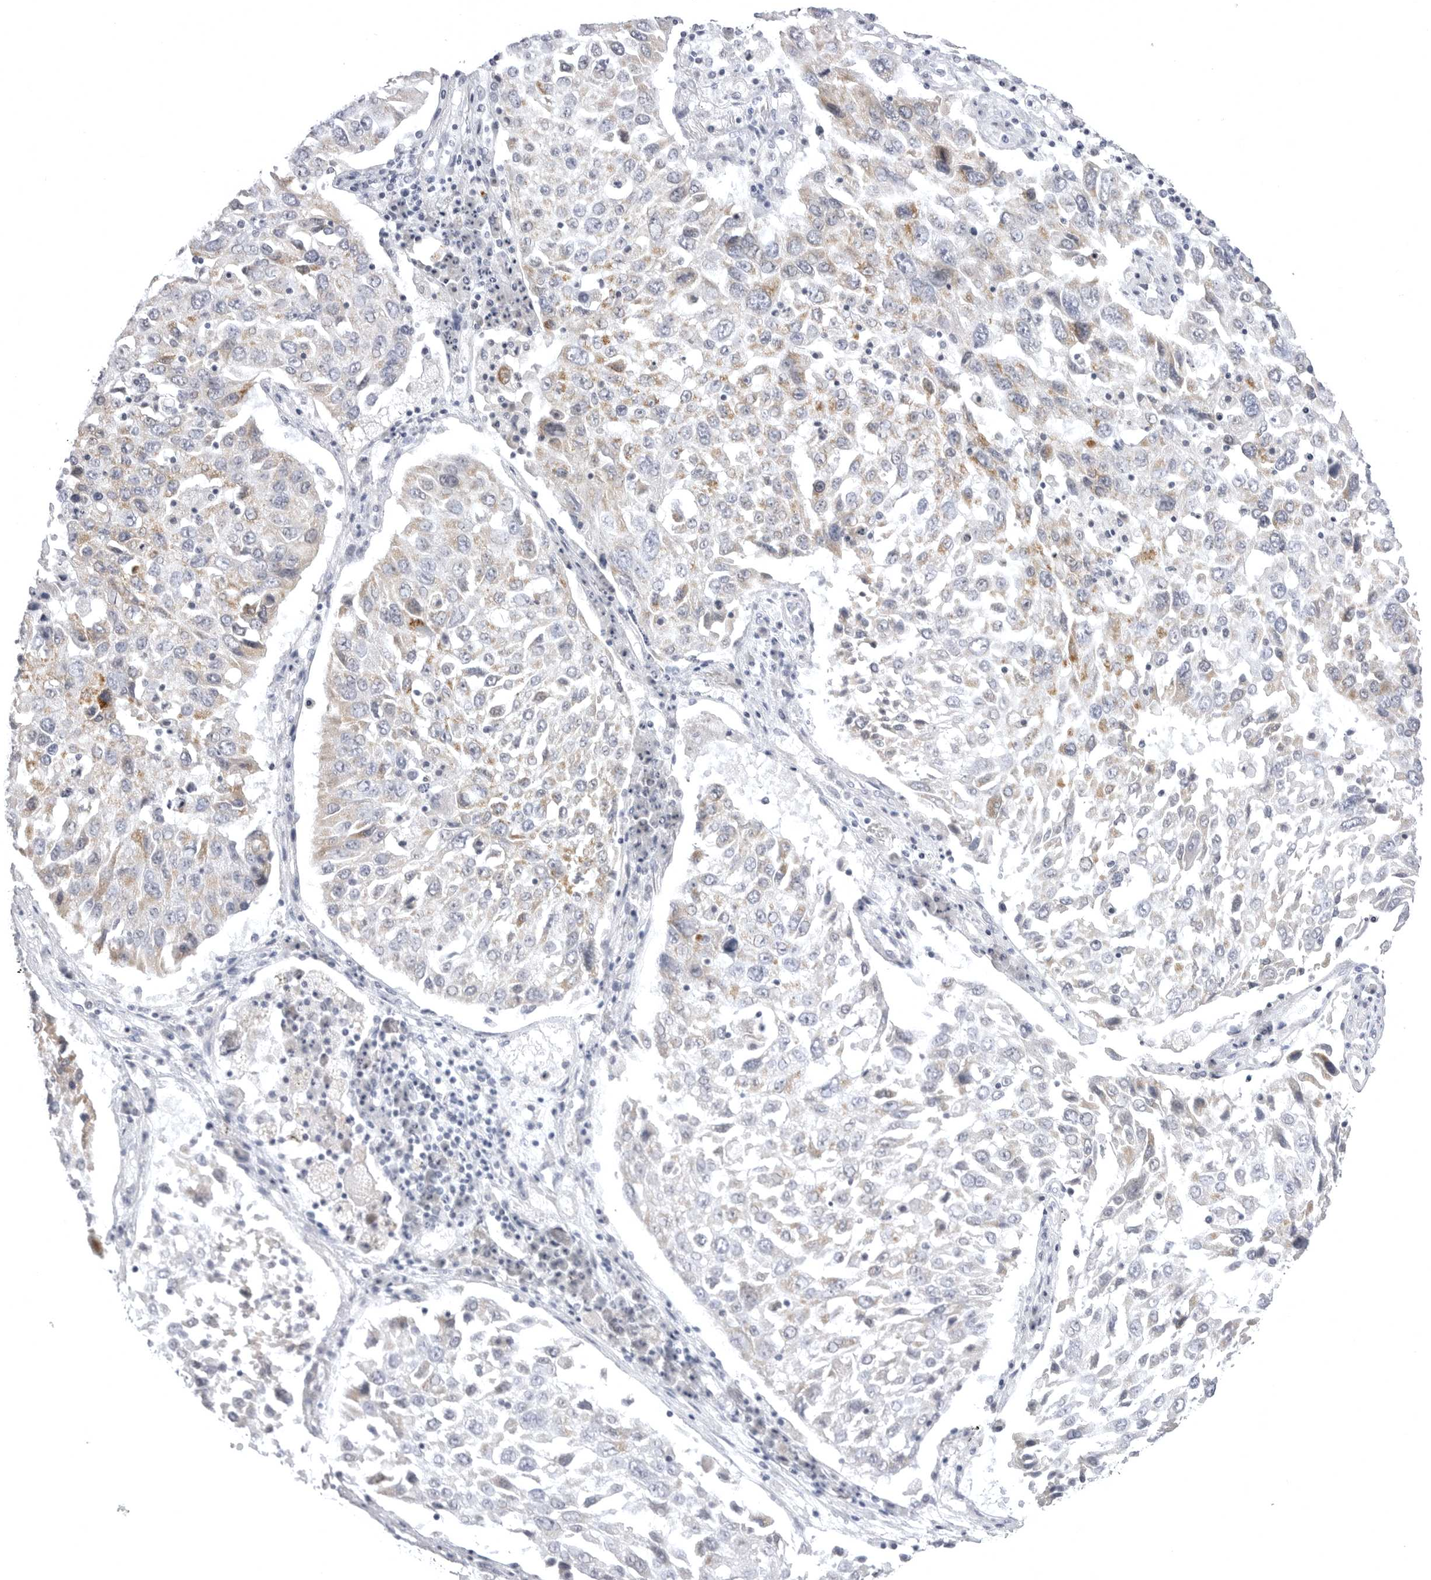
{"staining": {"intensity": "weak", "quantity": "25%-75%", "location": "cytoplasmic/membranous"}, "tissue": "lung cancer", "cell_type": "Tumor cells", "image_type": "cancer", "snomed": [{"axis": "morphology", "description": "Squamous cell carcinoma, NOS"}, {"axis": "topography", "description": "Lung"}], "caption": "Brown immunohistochemical staining in lung cancer (squamous cell carcinoma) displays weak cytoplasmic/membranous expression in about 25%-75% of tumor cells. The staining was performed using DAB (3,3'-diaminobenzidine) to visualize the protein expression in brown, while the nuclei were stained in blue with hematoxylin (Magnification: 20x).", "gene": "TUFM", "patient": {"sex": "male", "age": 65}}